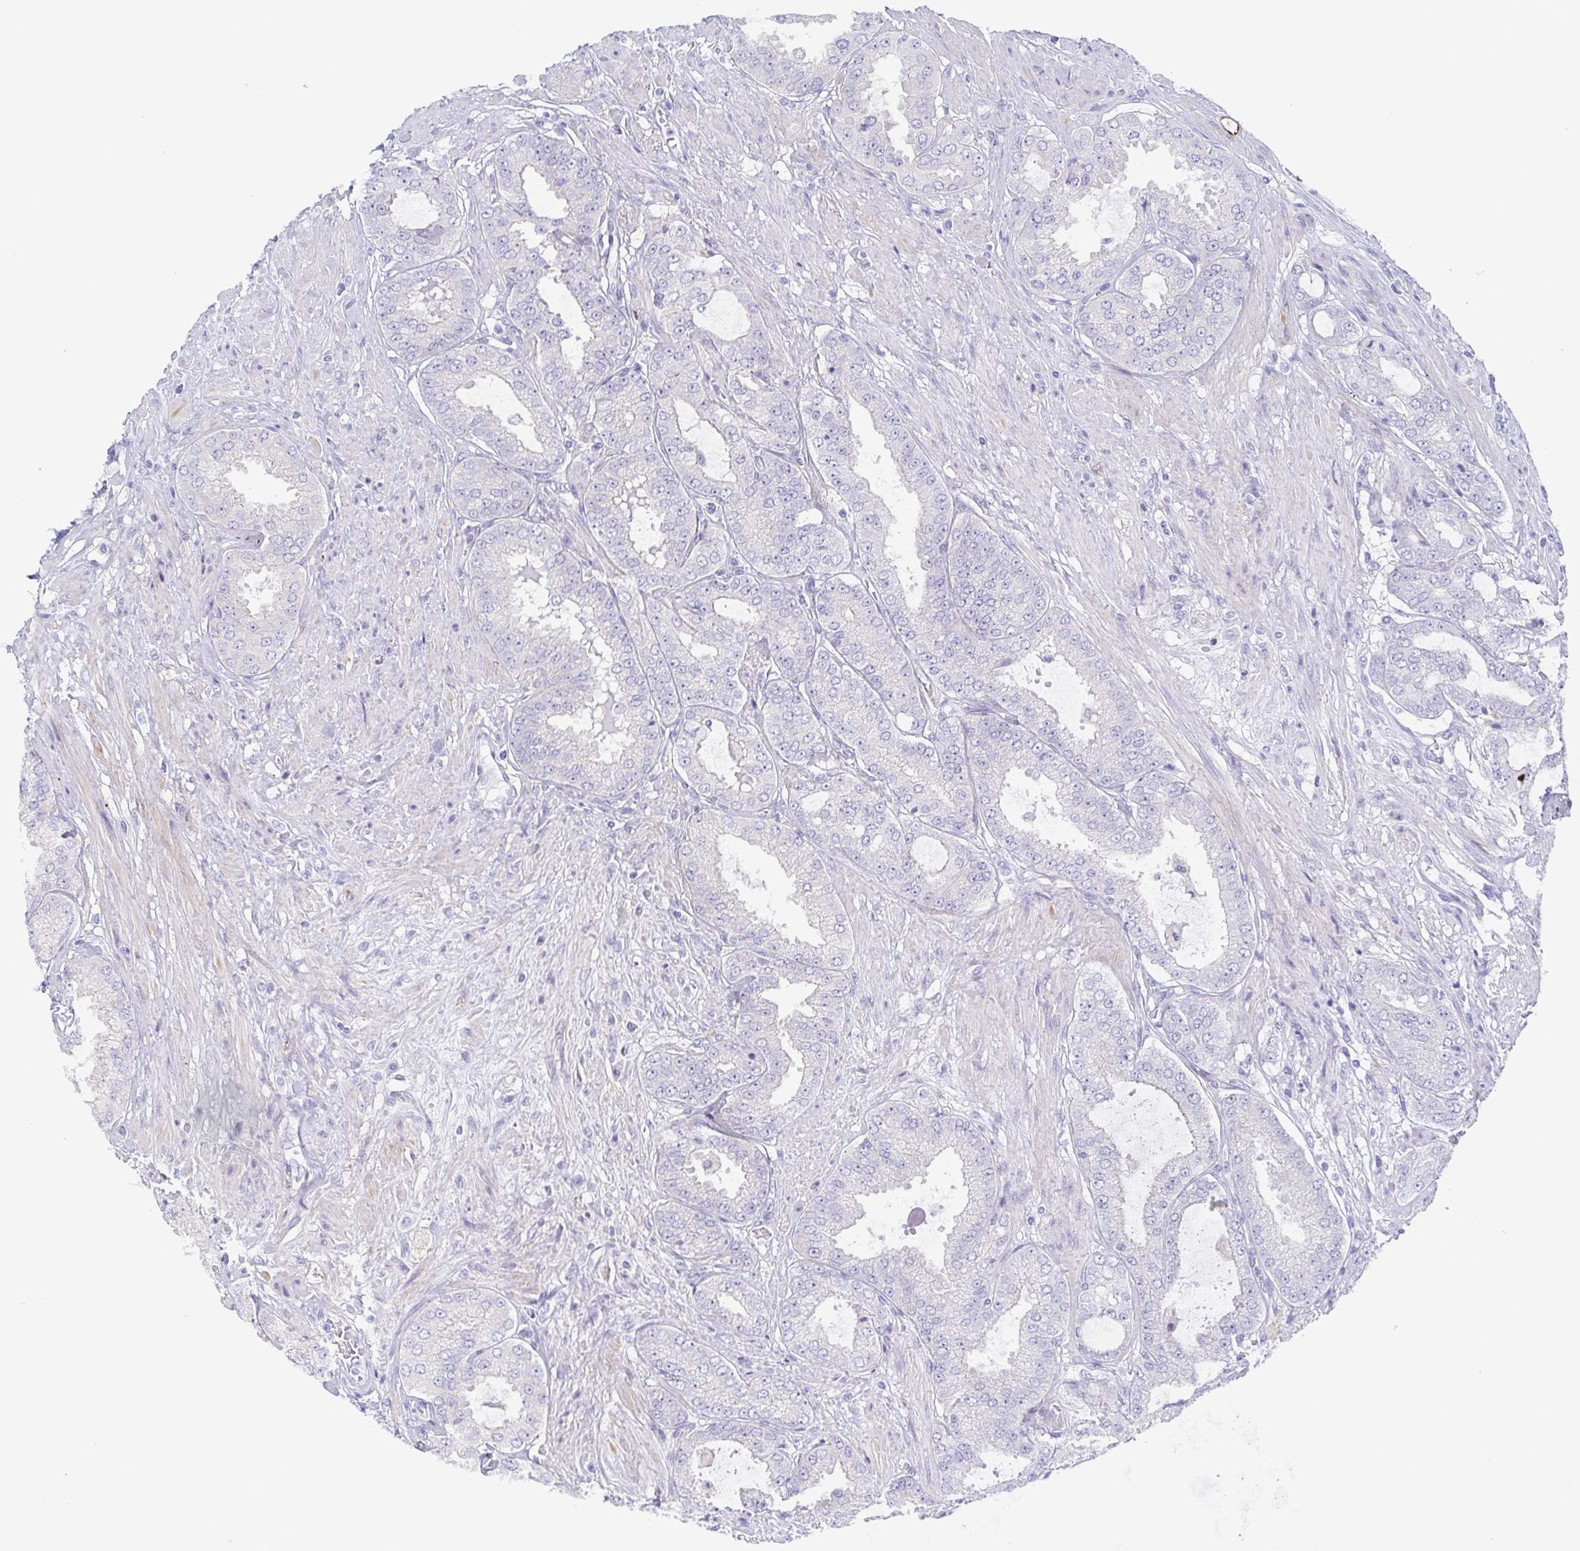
{"staining": {"intensity": "negative", "quantity": "none", "location": "none"}, "tissue": "prostate cancer", "cell_type": "Tumor cells", "image_type": "cancer", "snomed": [{"axis": "morphology", "description": "Adenocarcinoma, High grade"}, {"axis": "topography", "description": "Prostate"}], "caption": "DAB immunohistochemical staining of prostate cancer (high-grade adenocarcinoma) demonstrates no significant positivity in tumor cells.", "gene": "DYNC1I1", "patient": {"sex": "male", "age": 71}}